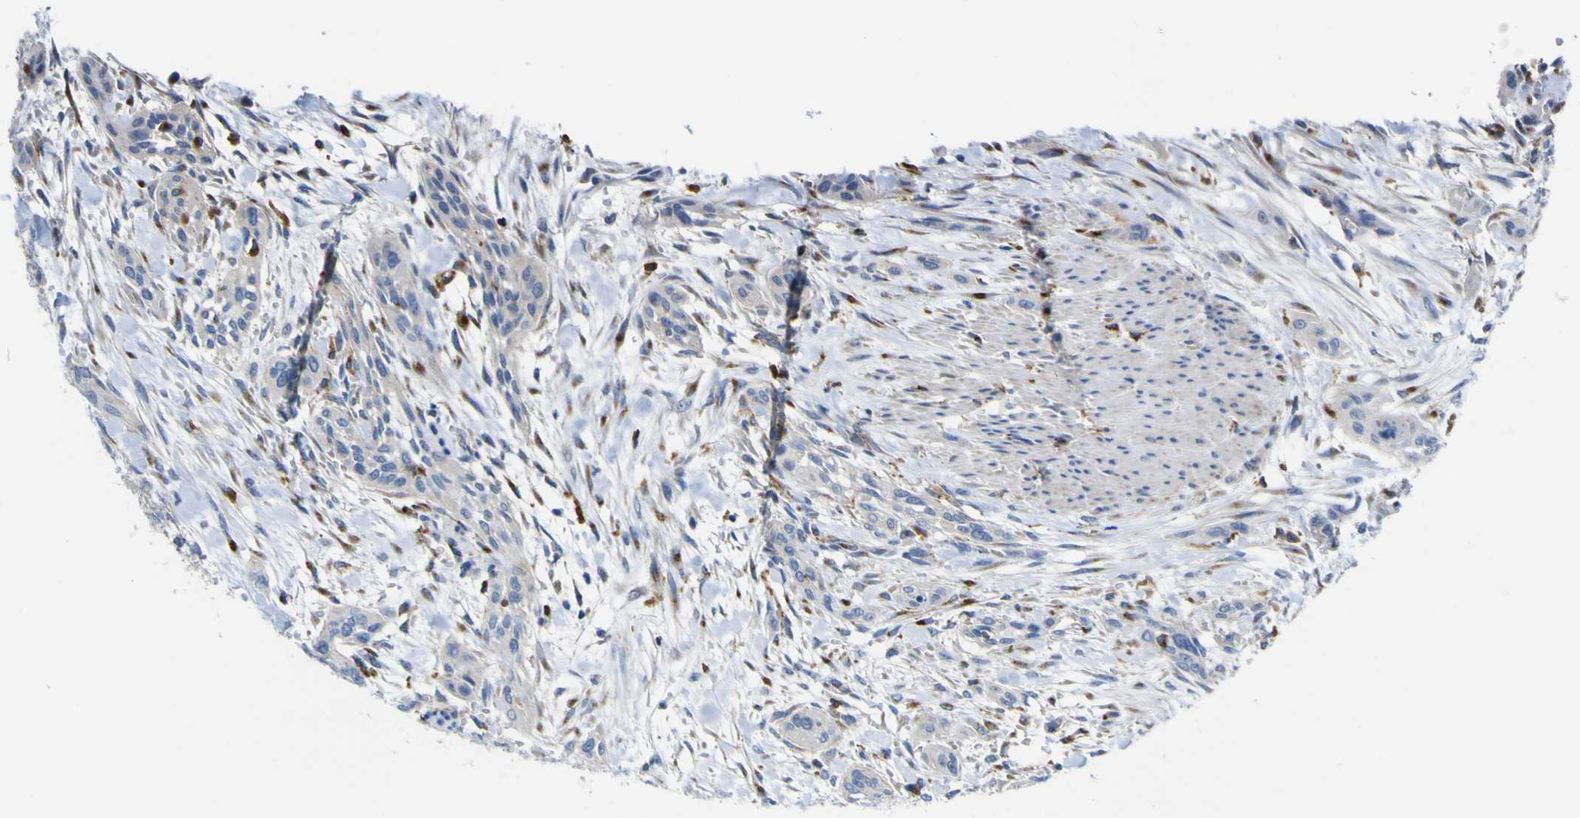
{"staining": {"intensity": "negative", "quantity": "none", "location": "none"}, "tissue": "urothelial cancer", "cell_type": "Tumor cells", "image_type": "cancer", "snomed": [{"axis": "morphology", "description": "Urothelial carcinoma, High grade"}, {"axis": "topography", "description": "Urinary bladder"}], "caption": "Tumor cells show no significant protein positivity in urothelial cancer.", "gene": "PTPRF", "patient": {"sex": "male", "age": 35}}